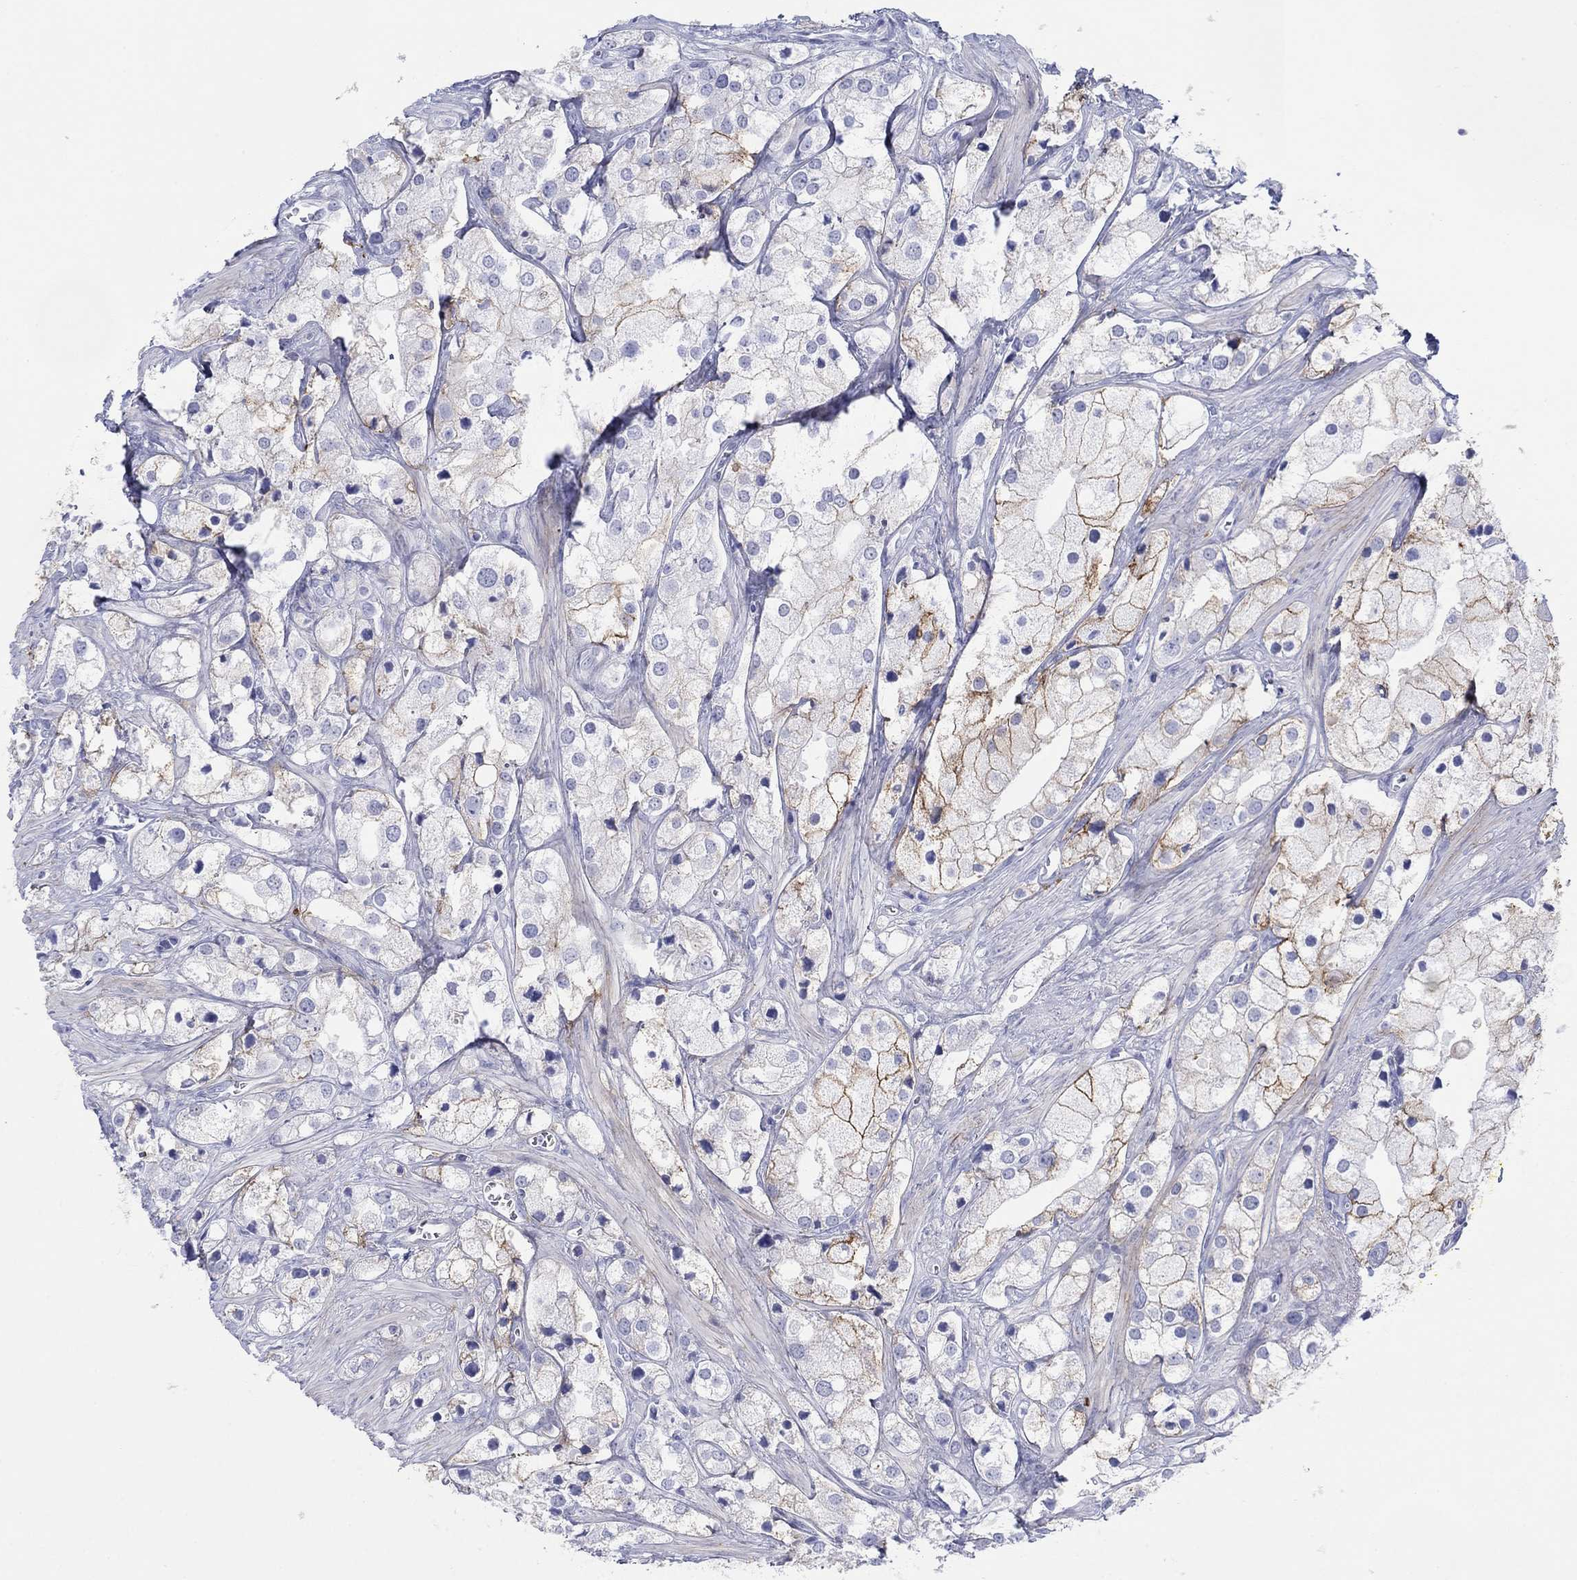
{"staining": {"intensity": "strong", "quantity": "<25%", "location": "cytoplasmic/membranous"}, "tissue": "prostate cancer", "cell_type": "Tumor cells", "image_type": "cancer", "snomed": [{"axis": "morphology", "description": "Adenocarcinoma, NOS"}, {"axis": "topography", "description": "Prostate and seminal vesicle, NOS"}, {"axis": "topography", "description": "Prostate"}], "caption": "Strong cytoplasmic/membranous positivity is seen in about <25% of tumor cells in prostate cancer.", "gene": "ATP1B1", "patient": {"sex": "male", "age": 79}}